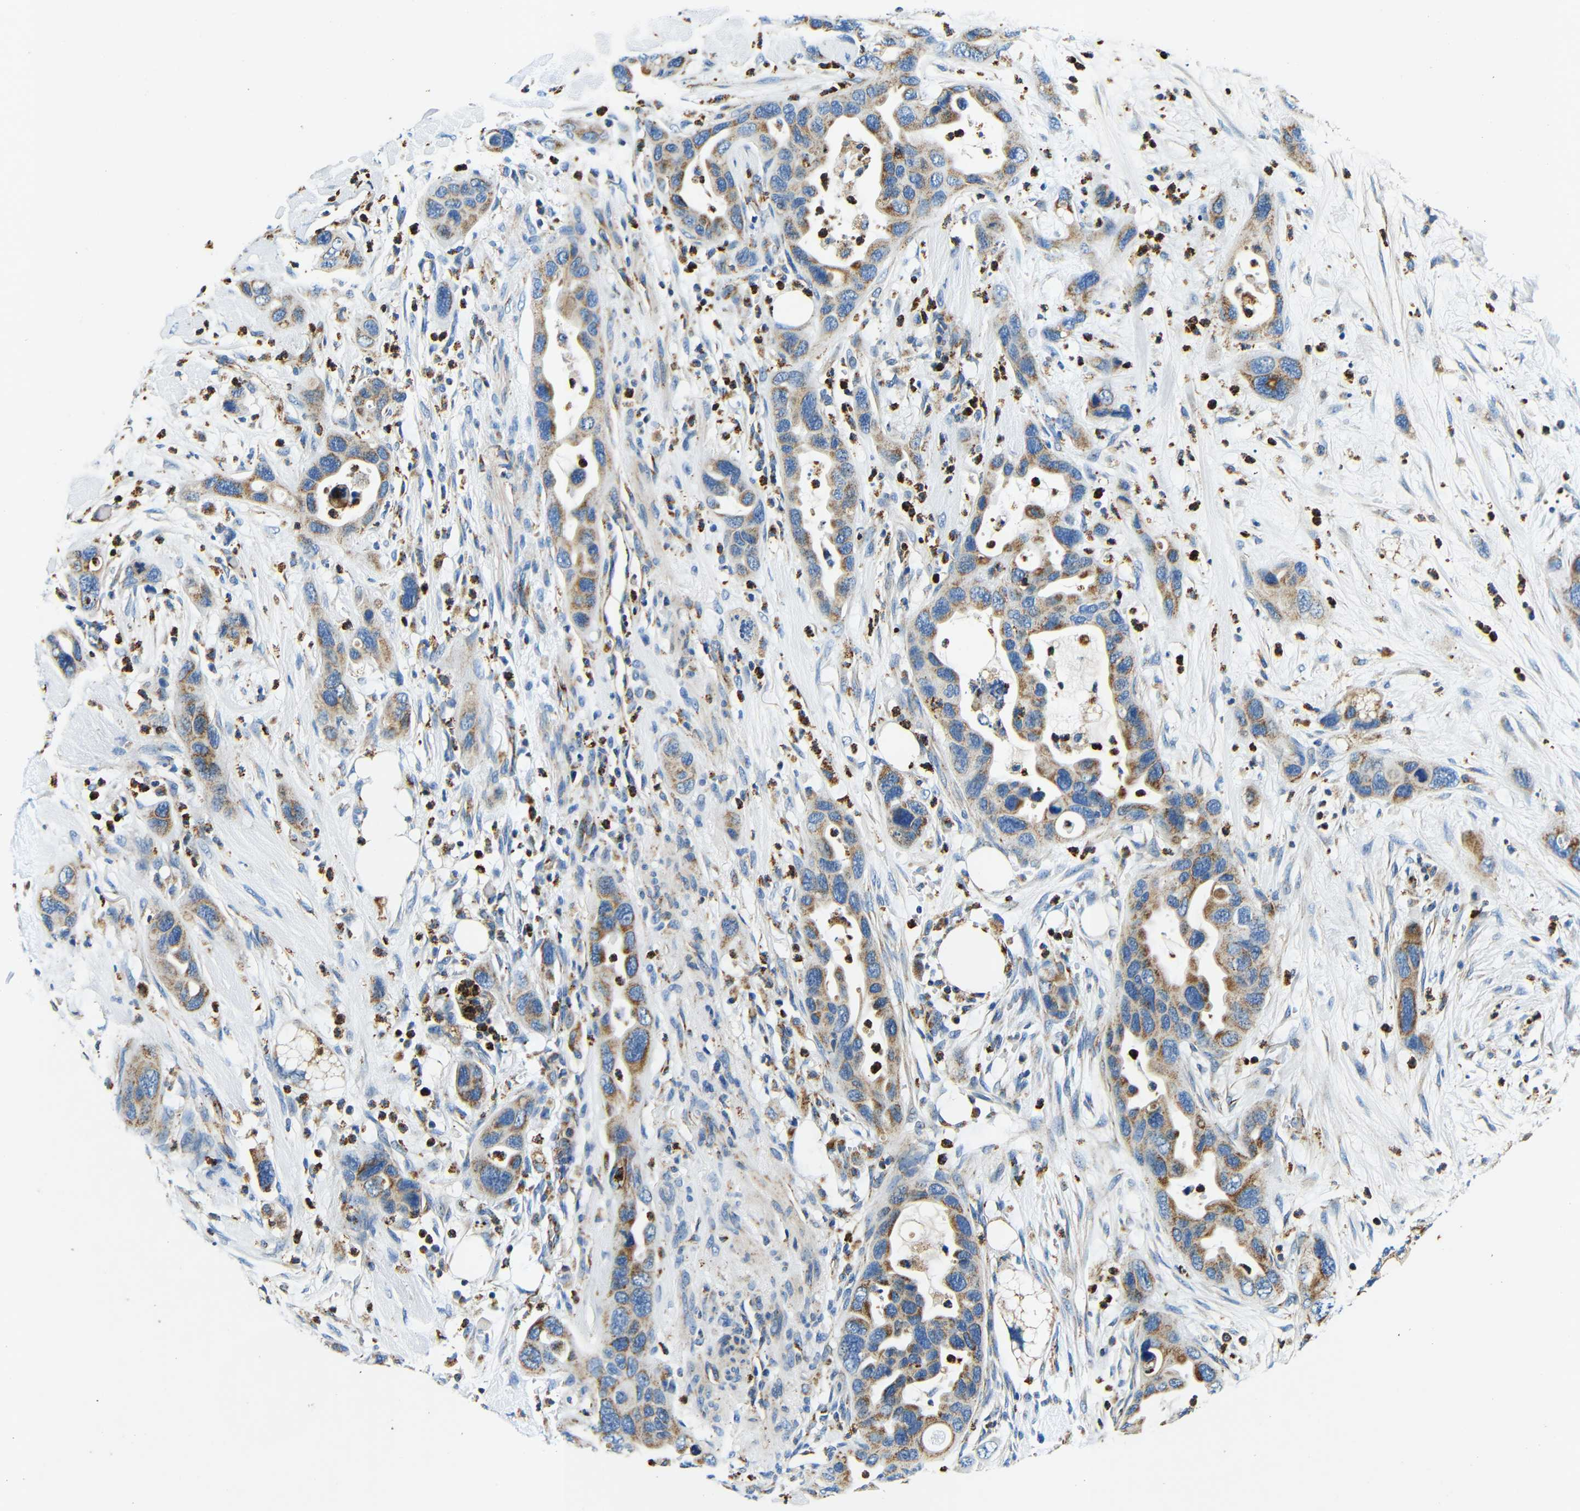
{"staining": {"intensity": "moderate", "quantity": ">75%", "location": "cytoplasmic/membranous"}, "tissue": "pancreatic cancer", "cell_type": "Tumor cells", "image_type": "cancer", "snomed": [{"axis": "morphology", "description": "Adenocarcinoma, NOS"}, {"axis": "topography", "description": "Pancreas"}], "caption": "Immunohistochemistry (IHC) of pancreatic cancer (adenocarcinoma) displays medium levels of moderate cytoplasmic/membranous expression in about >75% of tumor cells.", "gene": "GALNT18", "patient": {"sex": "female", "age": 71}}